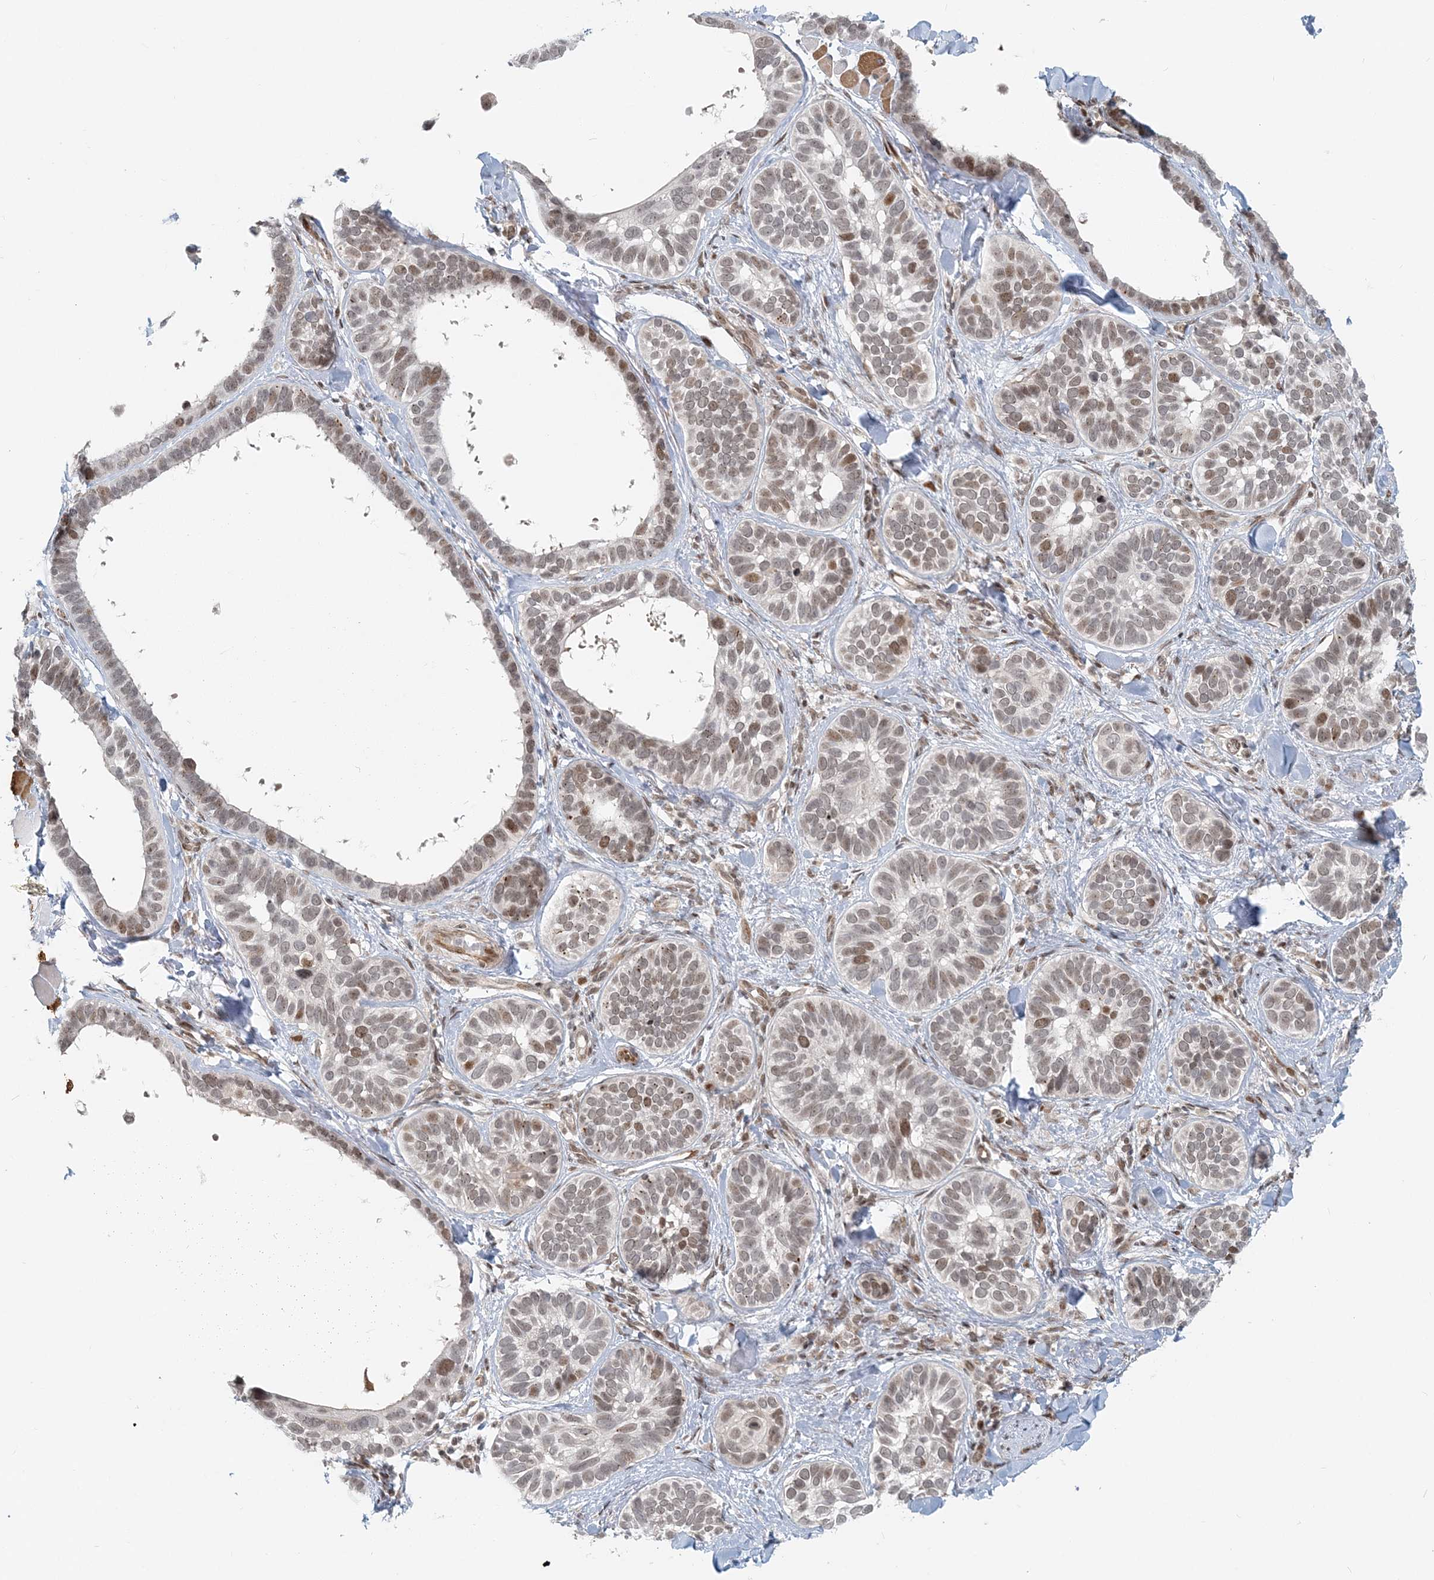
{"staining": {"intensity": "moderate", "quantity": "<25%", "location": "nuclear"}, "tissue": "skin cancer", "cell_type": "Tumor cells", "image_type": "cancer", "snomed": [{"axis": "morphology", "description": "Basal cell carcinoma"}, {"axis": "topography", "description": "Skin"}], "caption": "The immunohistochemical stain labels moderate nuclear expression in tumor cells of skin cancer (basal cell carcinoma) tissue.", "gene": "BAZ1B", "patient": {"sex": "male", "age": 62}}